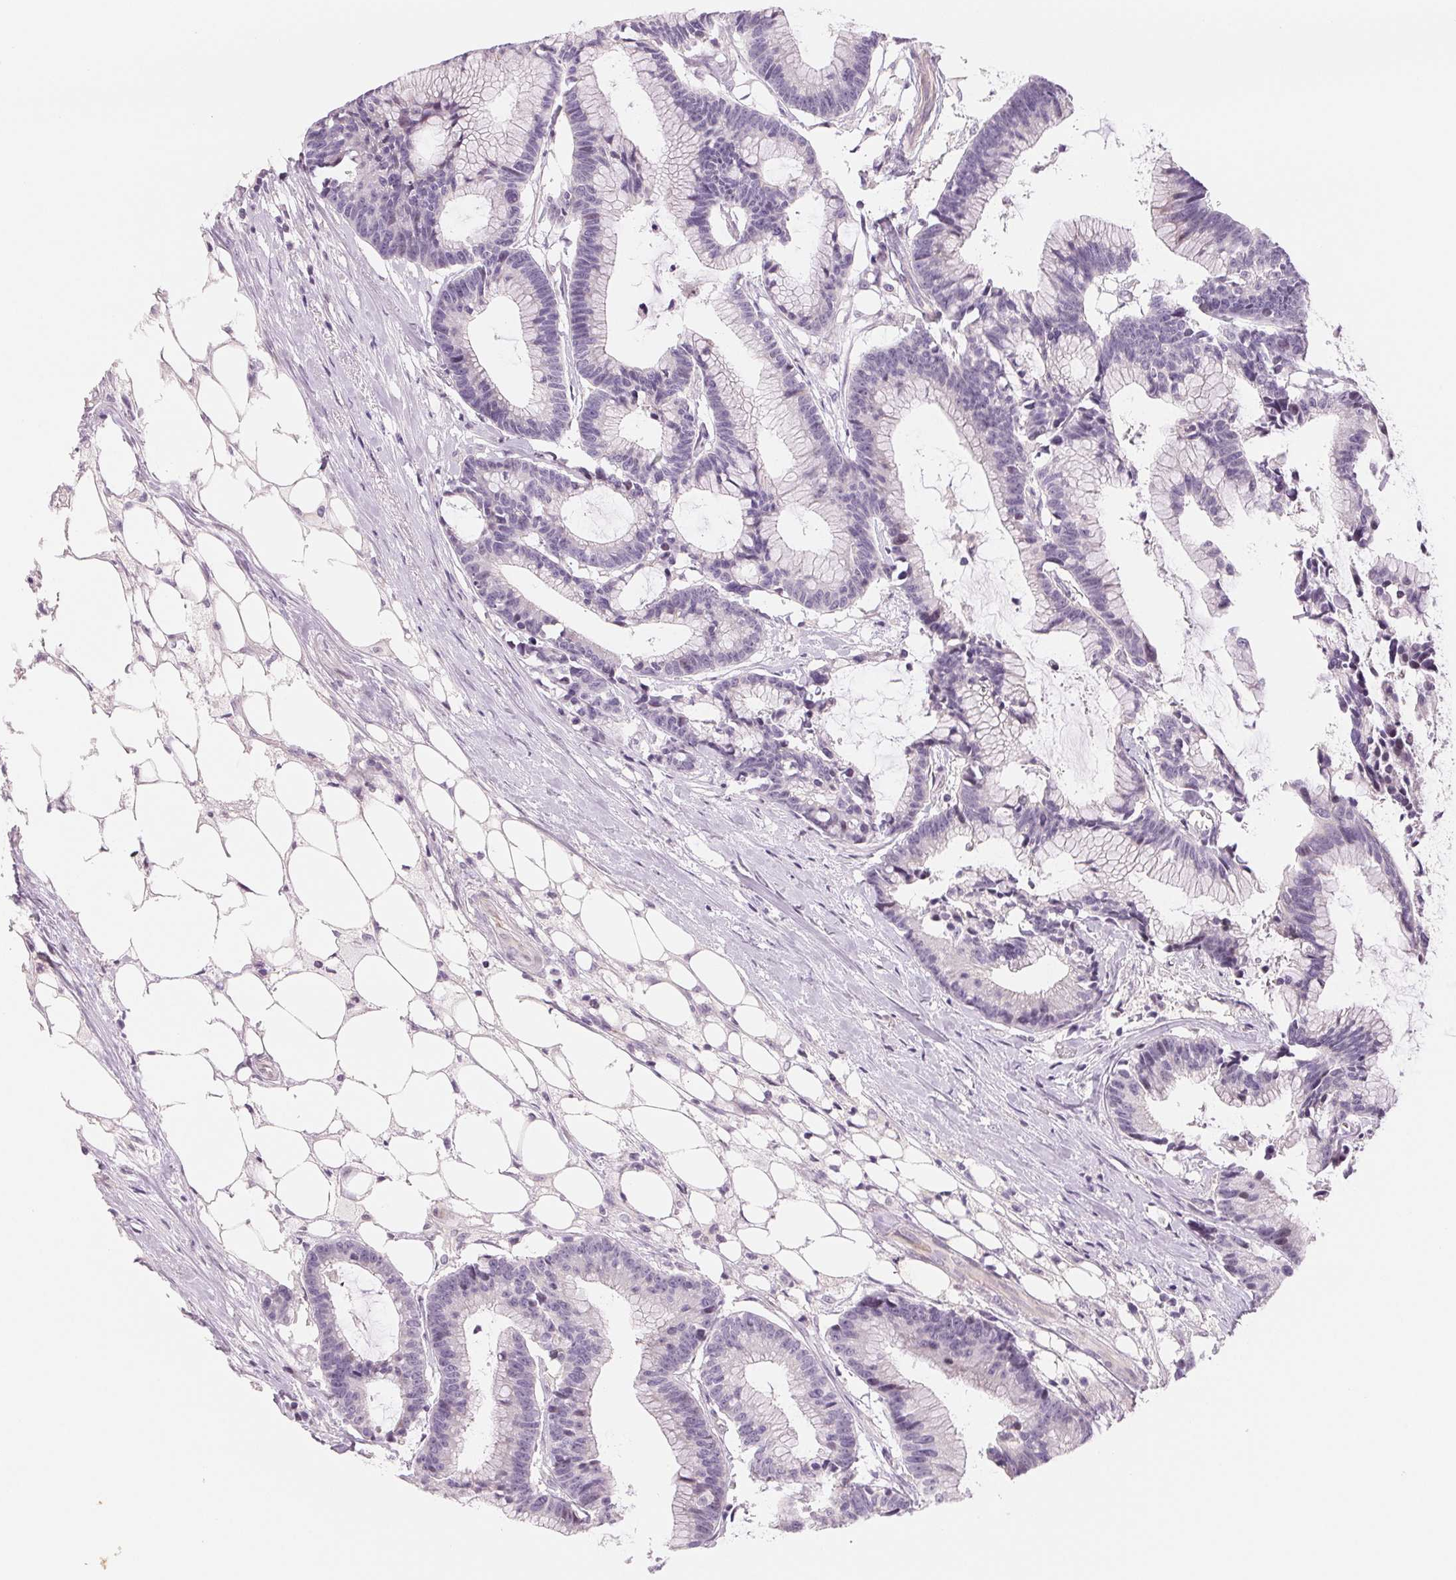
{"staining": {"intensity": "negative", "quantity": "none", "location": "none"}, "tissue": "colorectal cancer", "cell_type": "Tumor cells", "image_type": "cancer", "snomed": [{"axis": "morphology", "description": "Adenocarcinoma, NOS"}, {"axis": "topography", "description": "Colon"}], "caption": "The immunohistochemistry (IHC) micrograph has no significant expression in tumor cells of colorectal adenocarcinoma tissue. (Brightfield microscopy of DAB IHC at high magnification).", "gene": "CCDC168", "patient": {"sex": "female", "age": 78}}